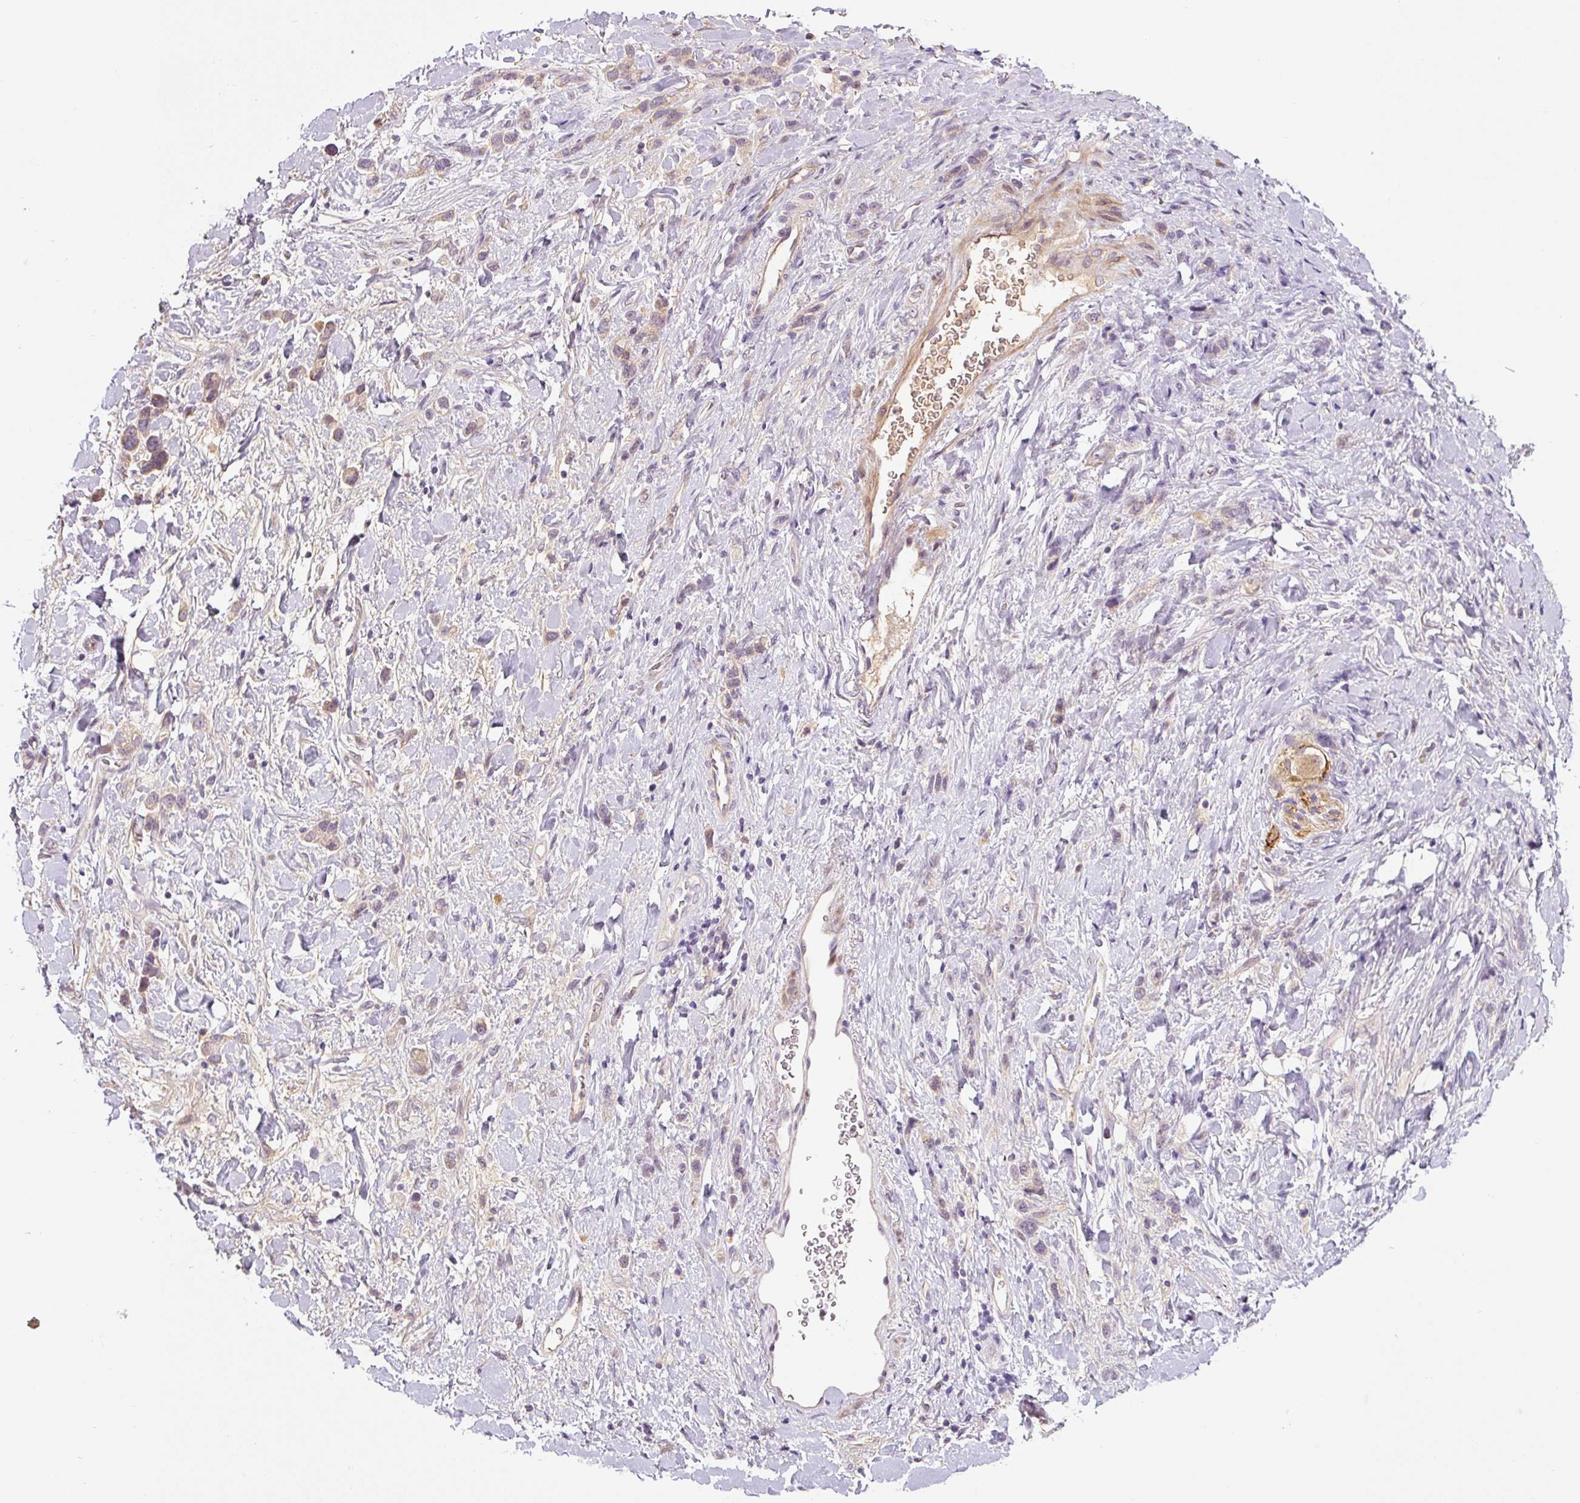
{"staining": {"intensity": "weak", "quantity": ">75%", "location": "cytoplasmic/membranous"}, "tissue": "stomach cancer", "cell_type": "Tumor cells", "image_type": "cancer", "snomed": [{"axis": "morphology", "description": "Adenocarcinoma, NOS"}, {"axis": "topography", "description": "Stomach"}], "caption": "This is an image of immunohistochemistry (IHC) staining of stomach adenocarcinoma, which shows weak staining in the cytoplasmic/membranous of tumor cells.", "gene": "PRKAA2", "patient": {"sex": "female", "age": 65}}